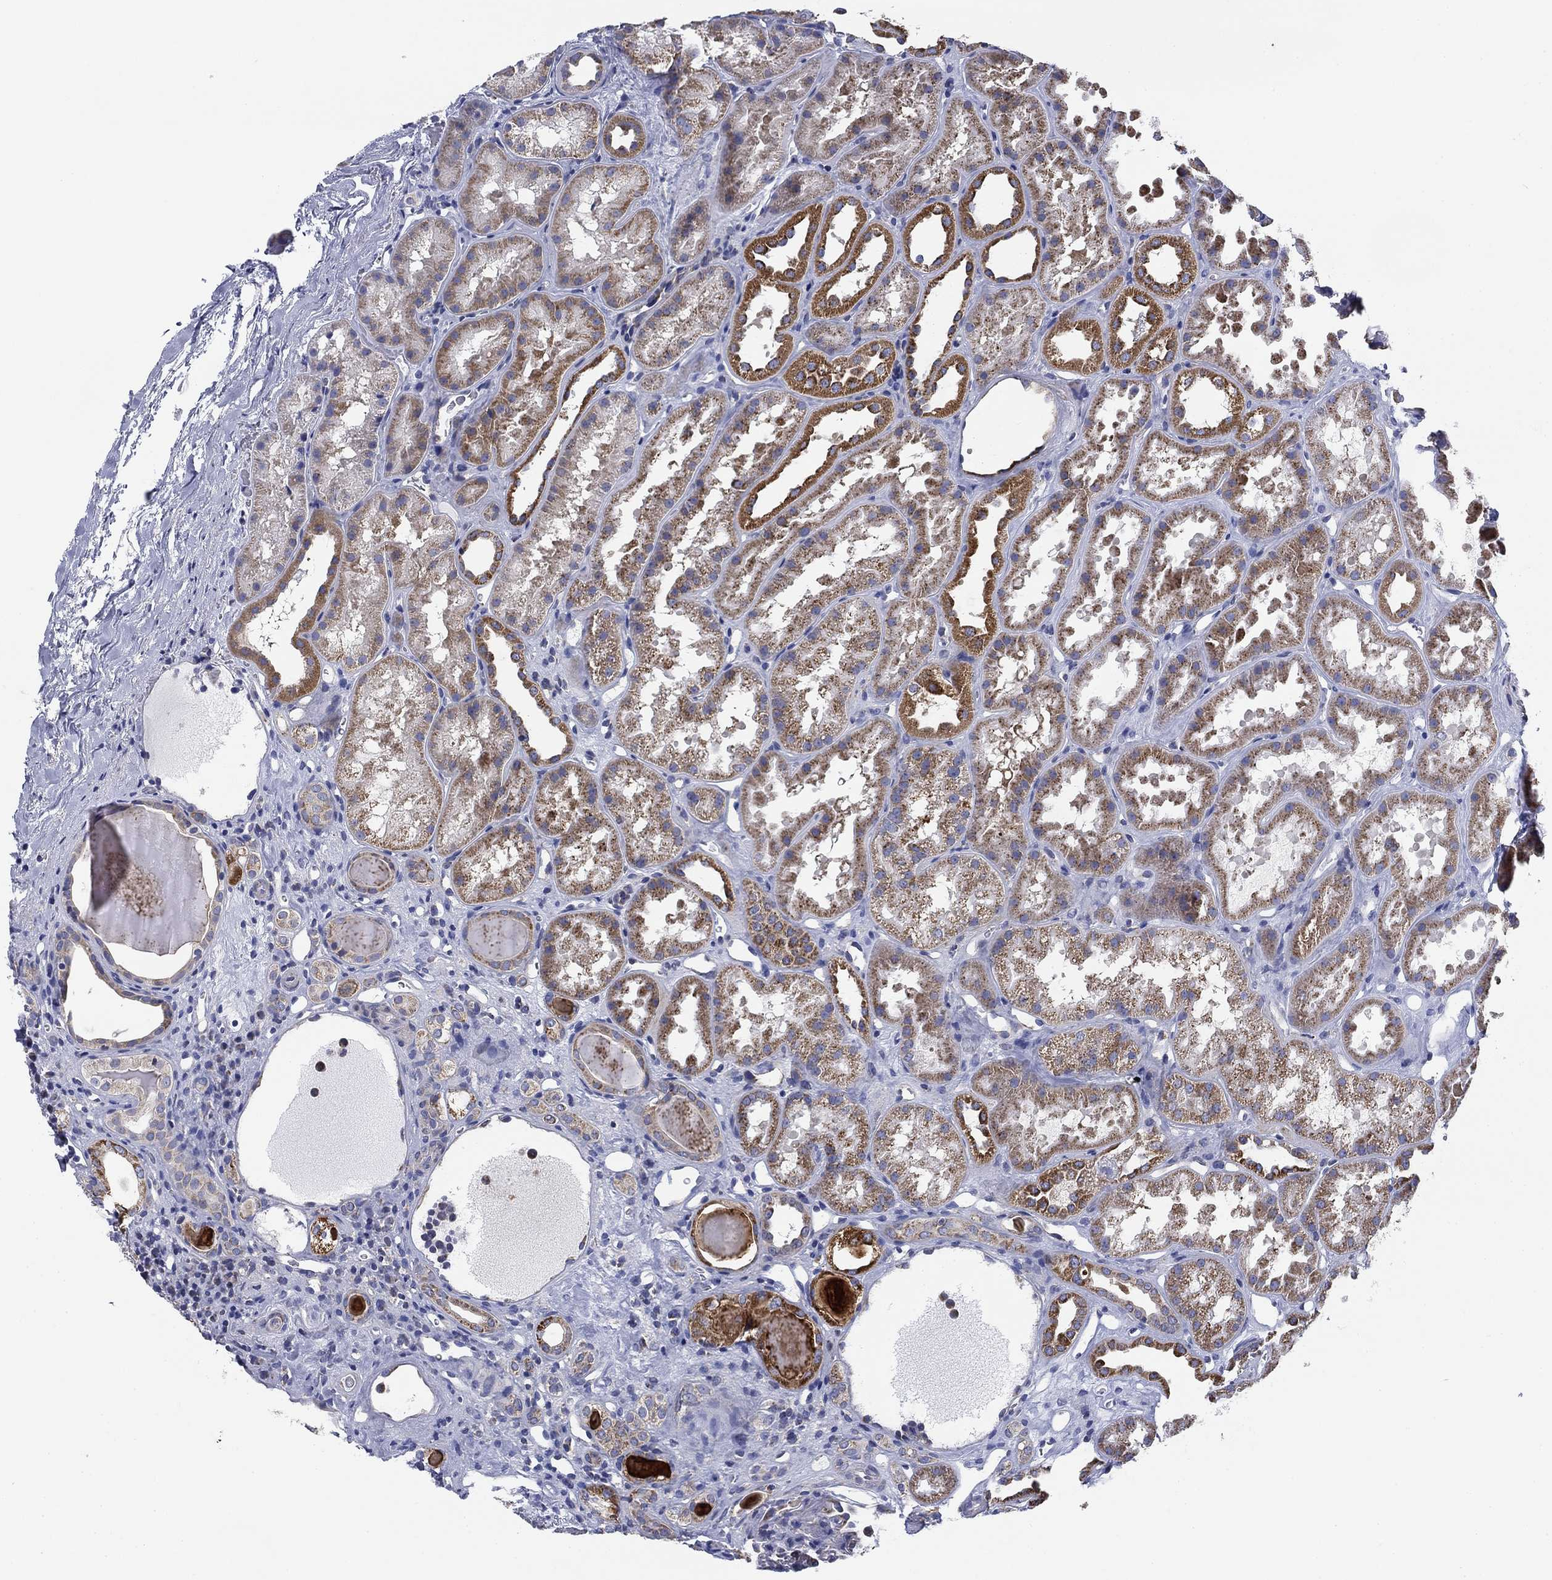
{"staining": {"intensity": "negative", "quantity": "none", "location": "none"}, "tissue": "kidney", "cell_type": "Cells in glomeruli", "image_type": "normal", "snomed": [{"axis": "morphology", "description": "Normal tissue, NOS"}, {"axis": "topography", "description": "Kidney"}], "caption": "Cells in glomeruli are negative for brown protein staining in unremarkable kidney. (DAB immunohistochemistry (IHC), high magnification).", "gene": "NACAD", "patient": {"sex": "male", "age": 61}}